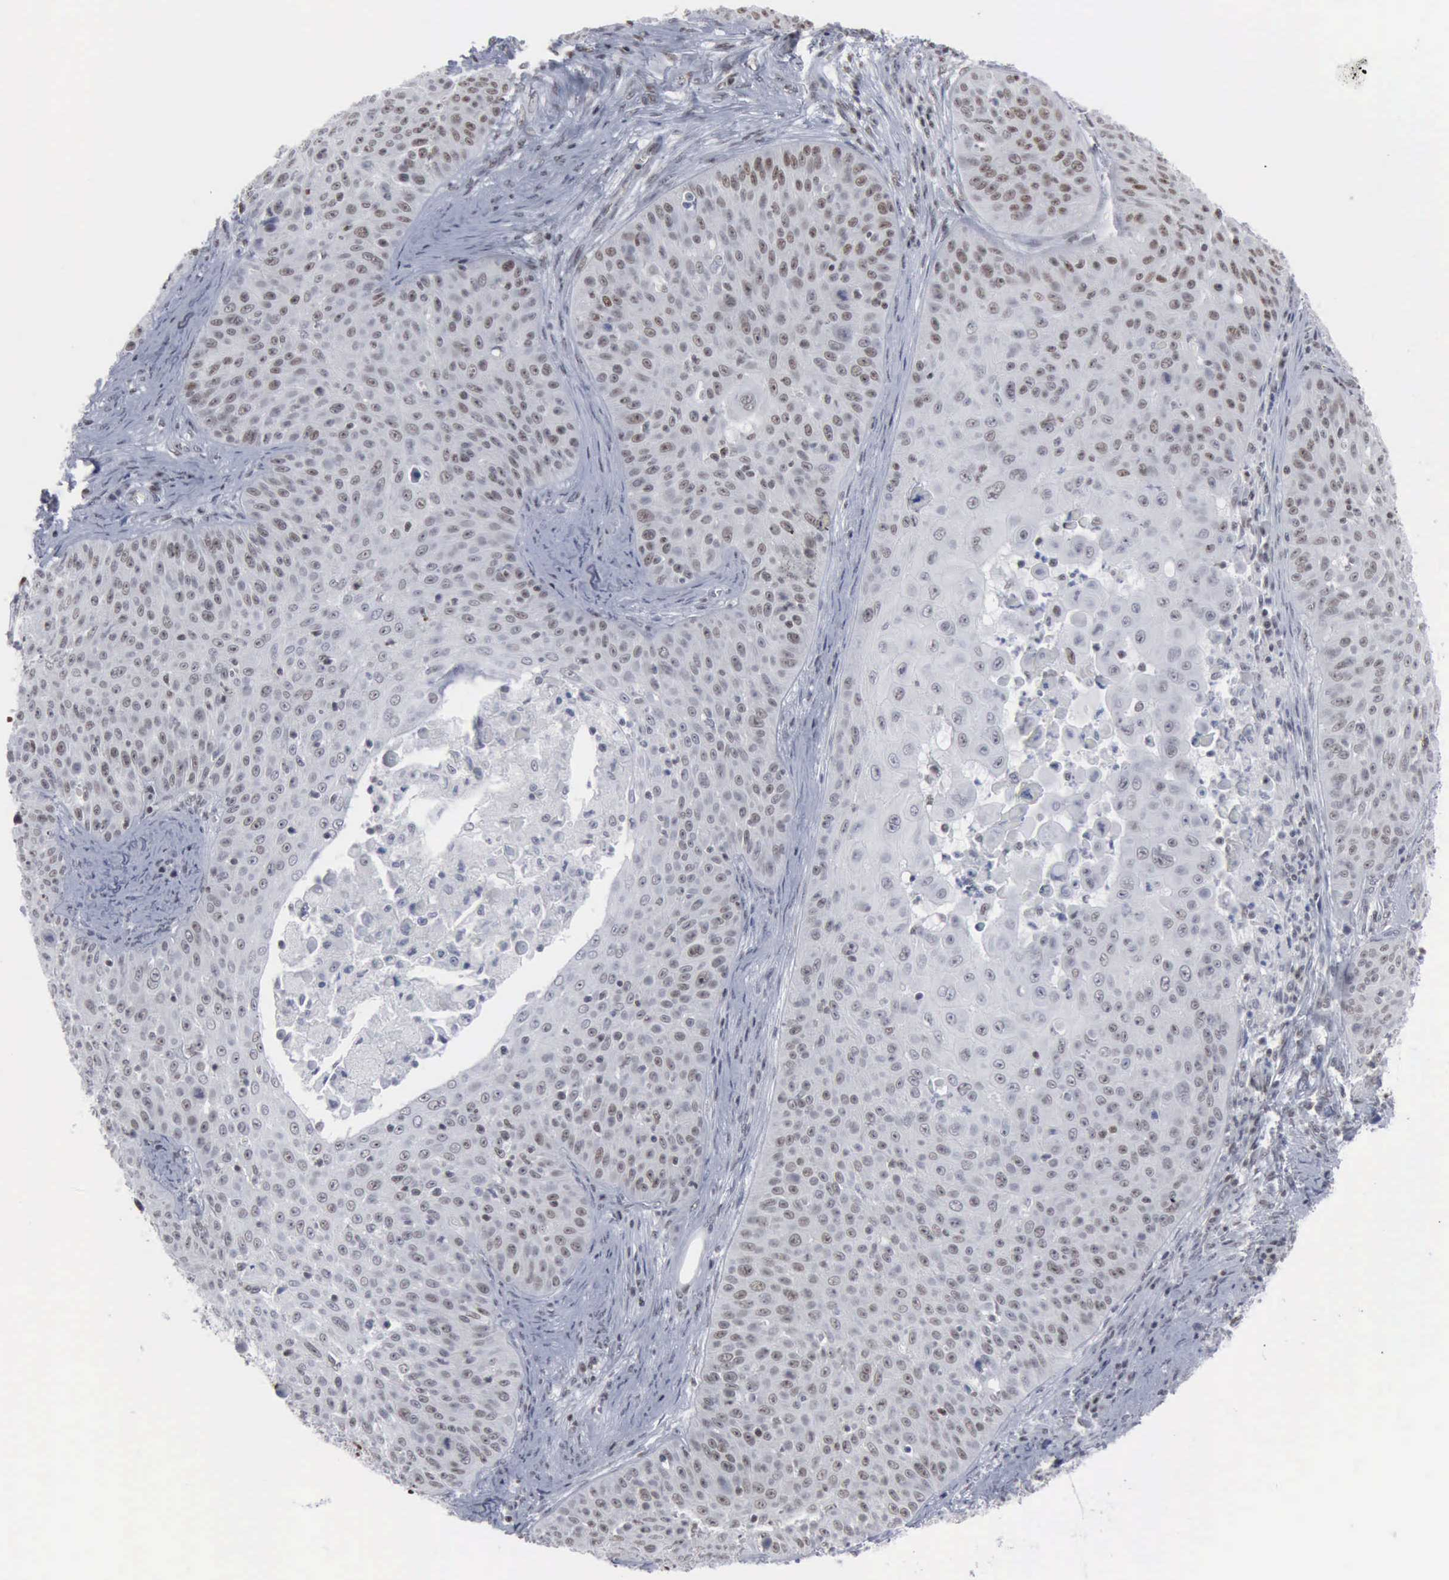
{"staining": {"intensity": "weak", "quantity": ">75%", "location": "nuclear"}, "tissue": "skin cancer", "cell_type": "Tumor cells", "image_type": "cancer", "snomed": [{"axis": "morphology", "description": "Squamous cell carcinoma, NOS"}, {"axis": "topography", "description": "Skin"}], "caption": "Tumor cells demonstrate weak nuclear positivity in about >75% of cells in skin squamous cell carcinoma. The staining was performed using DAB (3,3'-diaminobenzidine) to visualize the protein expression in brown, while the nuclei were stained in blue with hematoxylin (Magnification: 20x).", "gene": "XPA", "patient": {"sex": "male", "age": 82}}